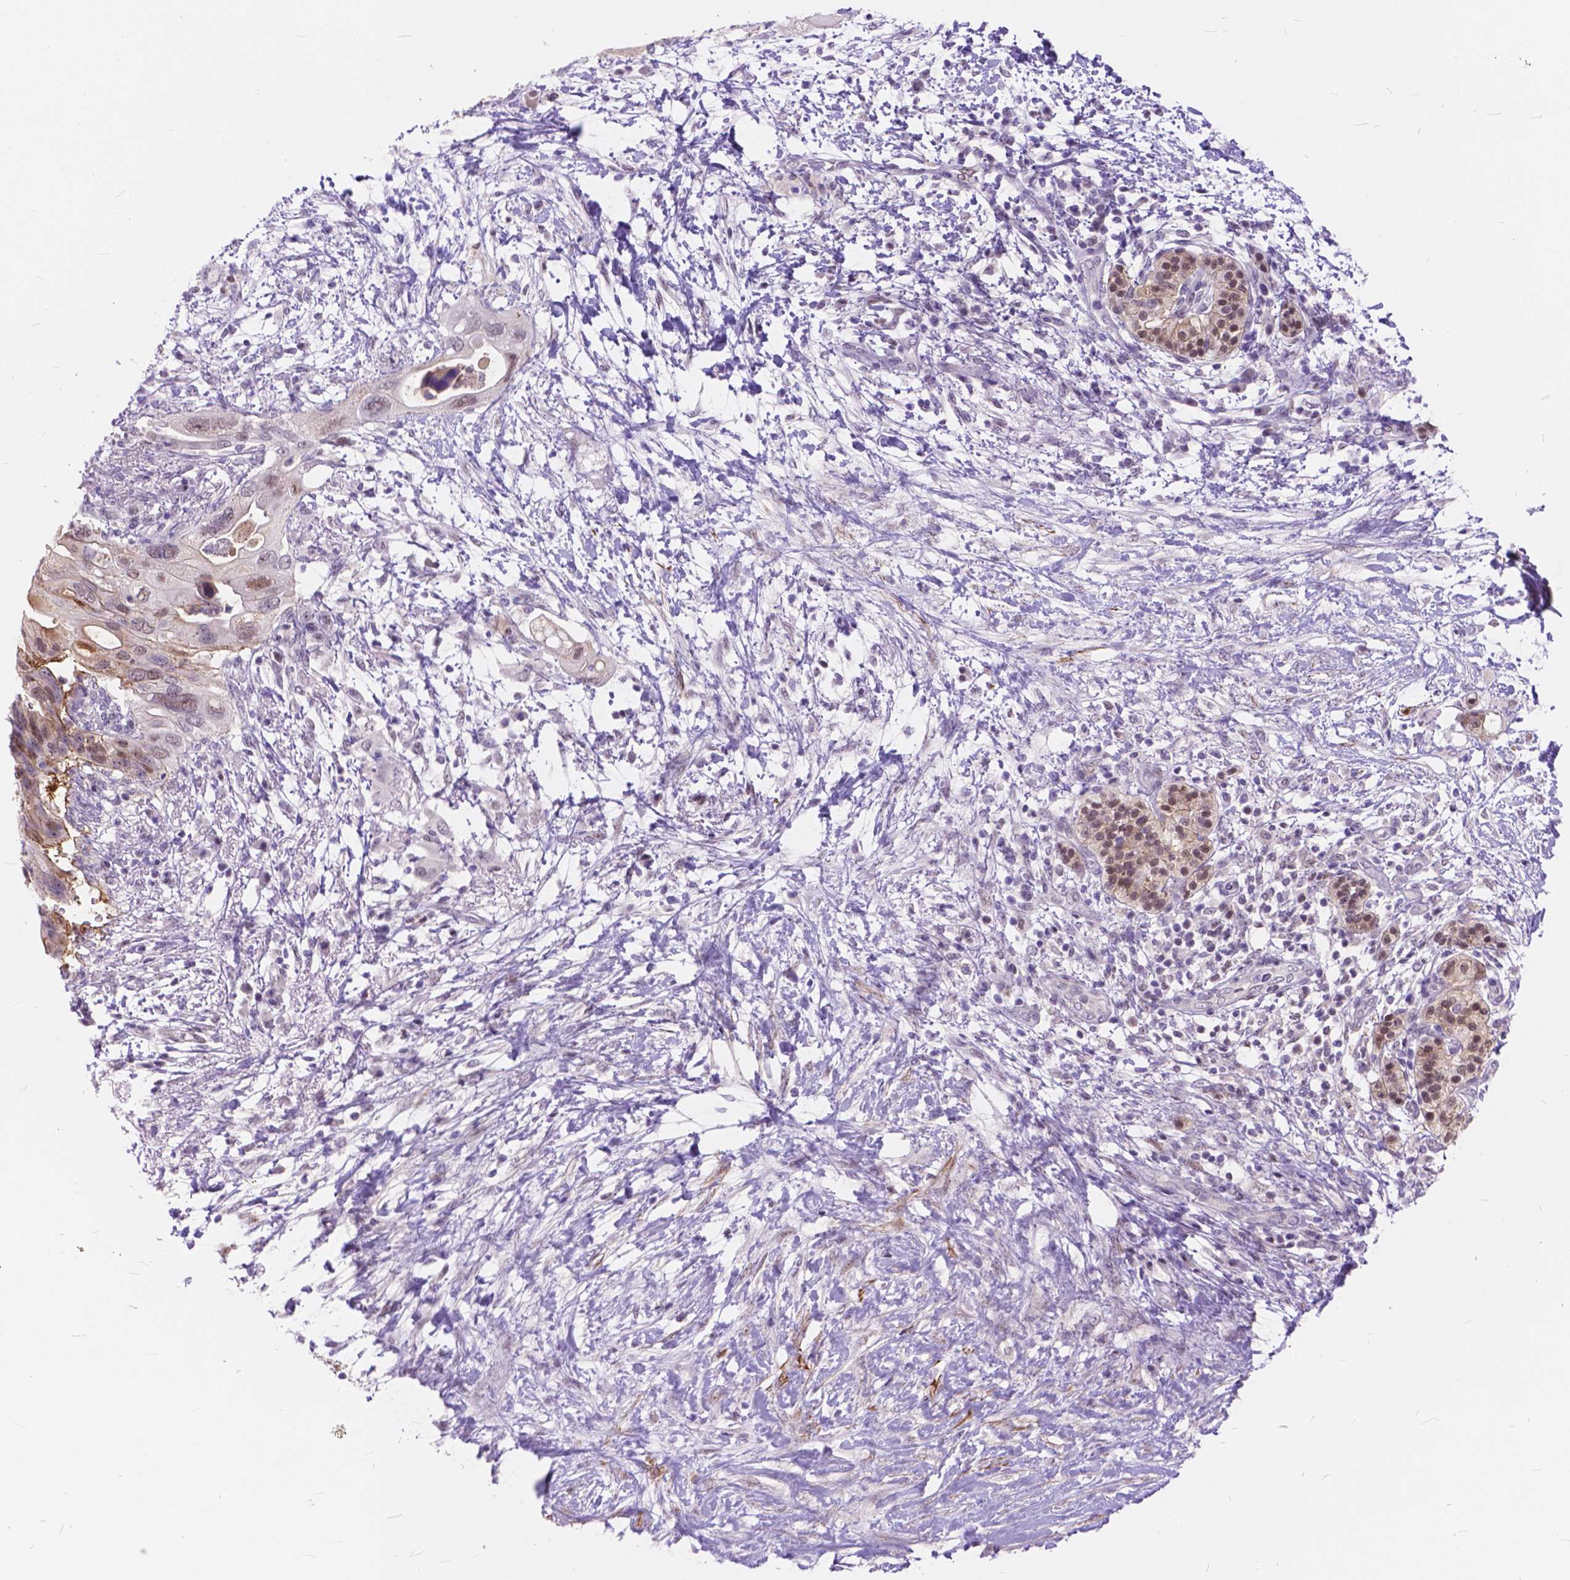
{"staining": {"intensity": "negative", "quantity": "none", "location": "none"}, "tissue": "pancreatic cancer", "cell_type": "Tumor cells", "image_type": "cancer", "snomed": [{"axis": "morphology", "description": "Adenocarcinoma, NOS"}, {"axis": "topography", "description": "Pancreas"}], "caption": "Tumor cells are negative for protein expression in human pancreatic cancer (adenocarcinoma).", "gene": "MAN2C1", "patient": {"sex": "female", "age": 72}}